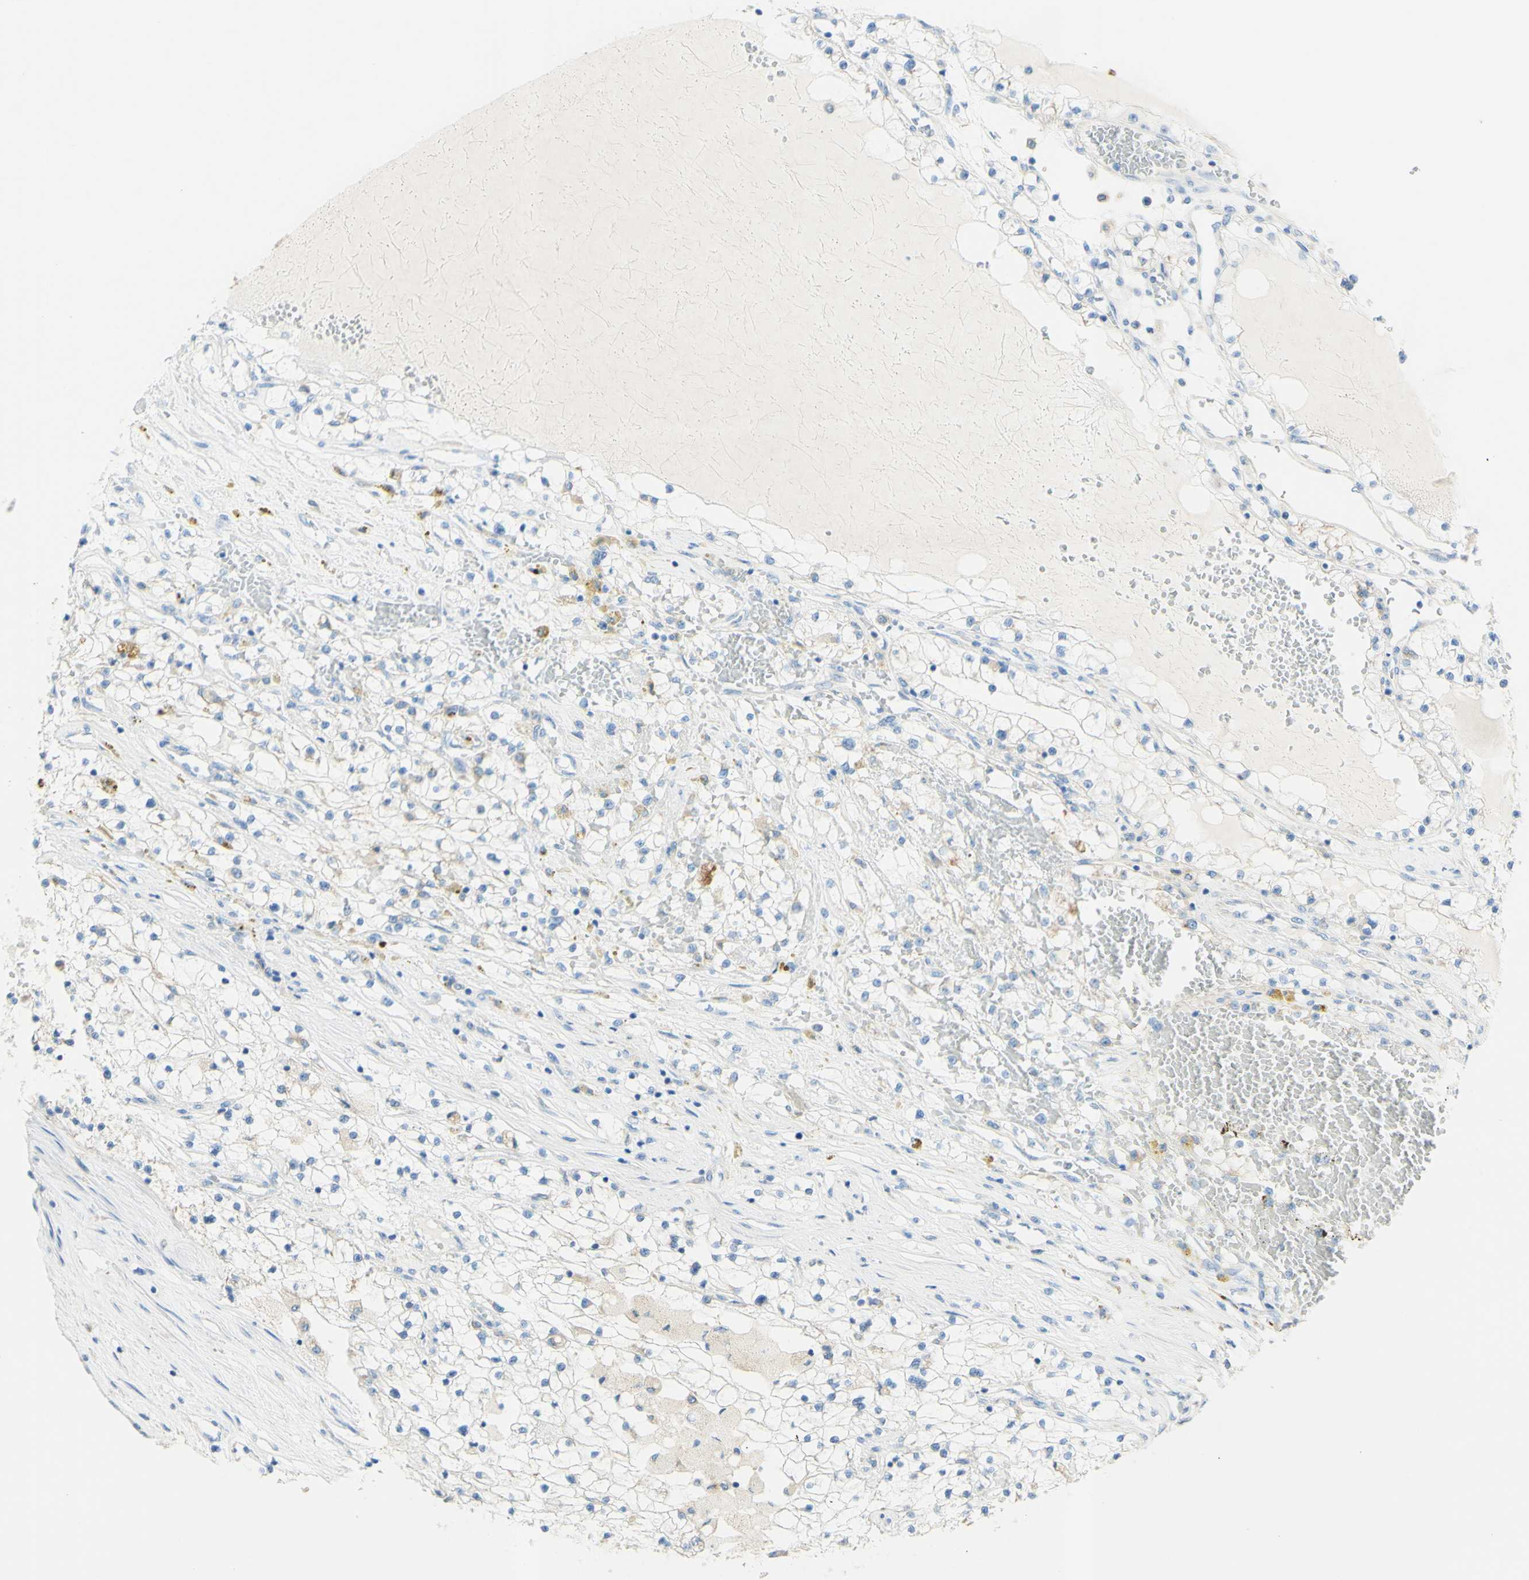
{"staining": {"intensity": "moderate", "quantity": "<25%", "location": "cytoplasmic/membranous"}, "tissue": "renal cancer", "cell_type": "Tumor cells", "image_type": "cancer", "snomed": [{"axis": "morphology", "description": "Adenocarcinoma, NOS"}, {"axis": "topography", "description": "Kidney"}], "caption": "A micrograph of adenocarcinoma (renal) stained for a protein exhibits moderate cytoplasmic/membranous brown staining in tumor cells.", "gene": "TSPAN1", "patient": {"sex": "male", "age": 68}}